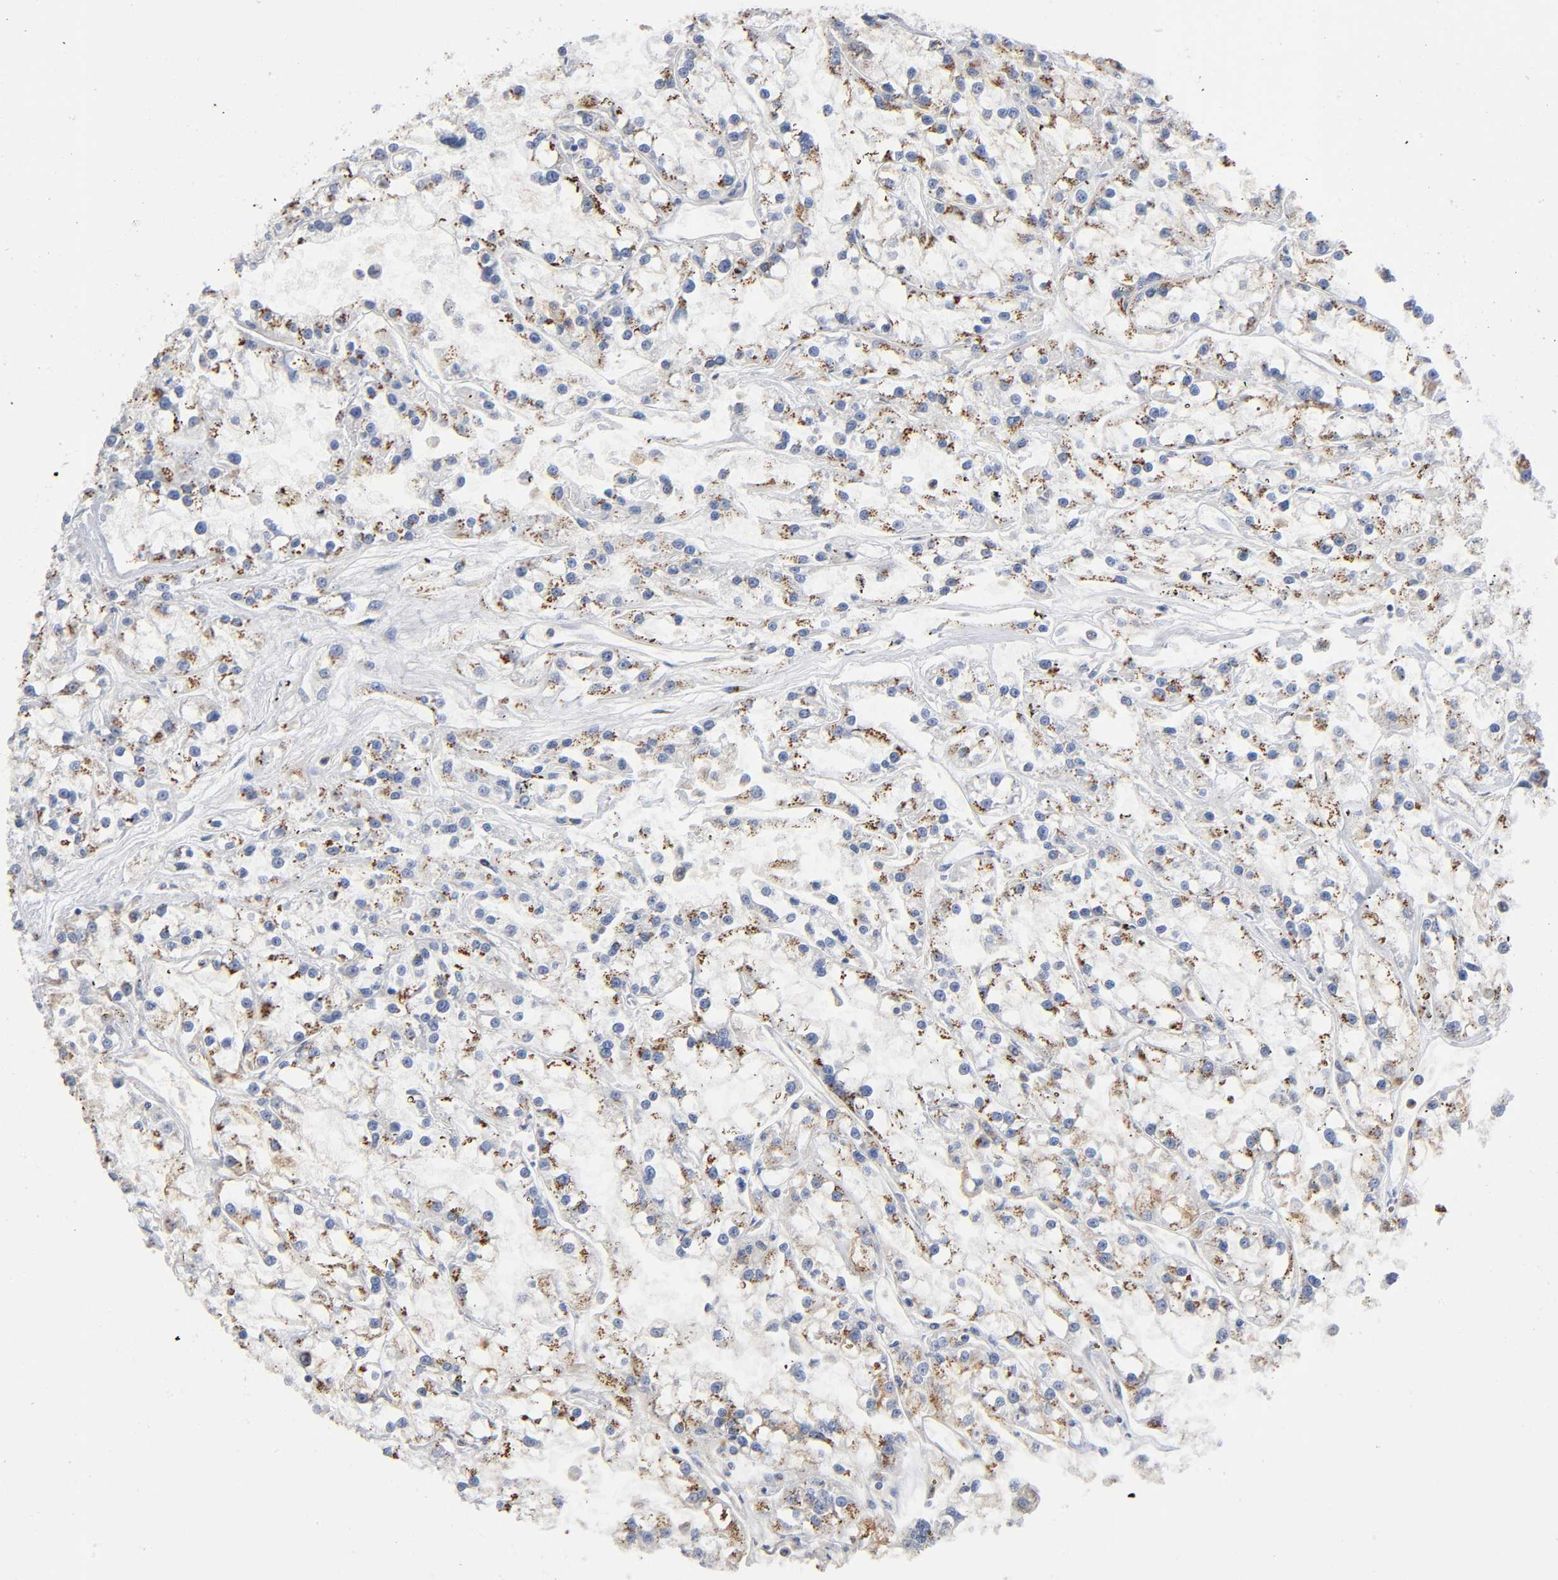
{"staining": {"intensity": "moderate", "quantity": "25%-75%", "location": "cytoplasmic/membranous"}, "tissue": "renal cancer", "cell_type": "Tumor cells", "image_type": "cancer", "snomed": [{"axis": "morphology", "description": "Adenocarcinoma, NOS"}, {"axis": "topography", "description": "Kidney"}], "caption": "Brown immunohistochemical staining in adenocarcinoma (renal) shows moderate cytoplasmic/membranous expression in about 25%-75% of tumor cells. Immunohistochemistry stains the protein of interest in brown and the nuclei are stained blue.", "gene": "CAPN10", "patient": {"sex": "female", "age": 52}}